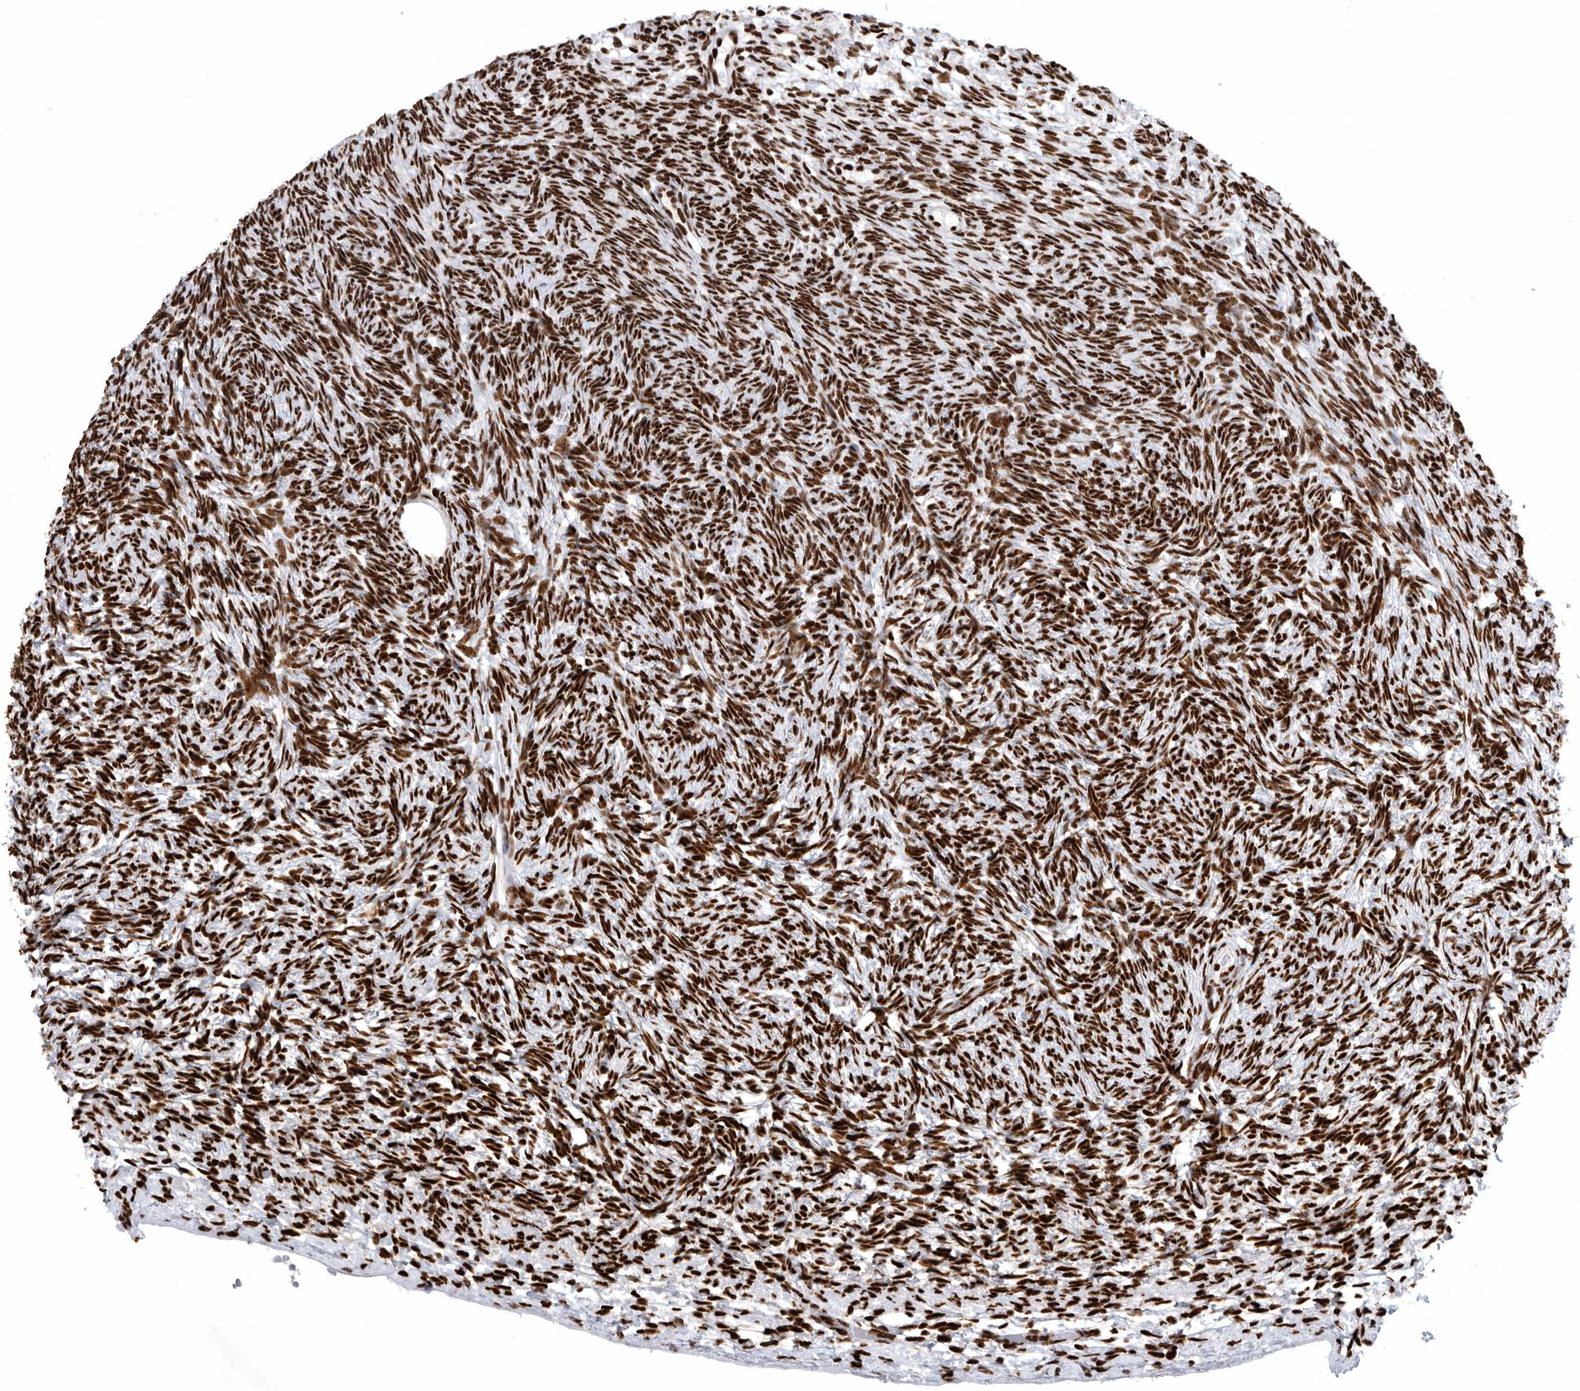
{"staining": {"intensity": "strong", "quantity": ">75%", "location": "nuclear"}, "tissue": "ovary", "cell_type": "Follicle cells", "image_type": "normal", "snomed": [{"axis": "morphology", "description": "Normal tissue, NOS"}, {"axis": "topography", "description": "Ovary"}], "caption": "Human ovary stained with a brown dye demonstrates strong nuclear positive staining in approximately >75% of follicle cells.", "gene": "BCLAF1", "patient": {"sex": "female", "age": 34}}